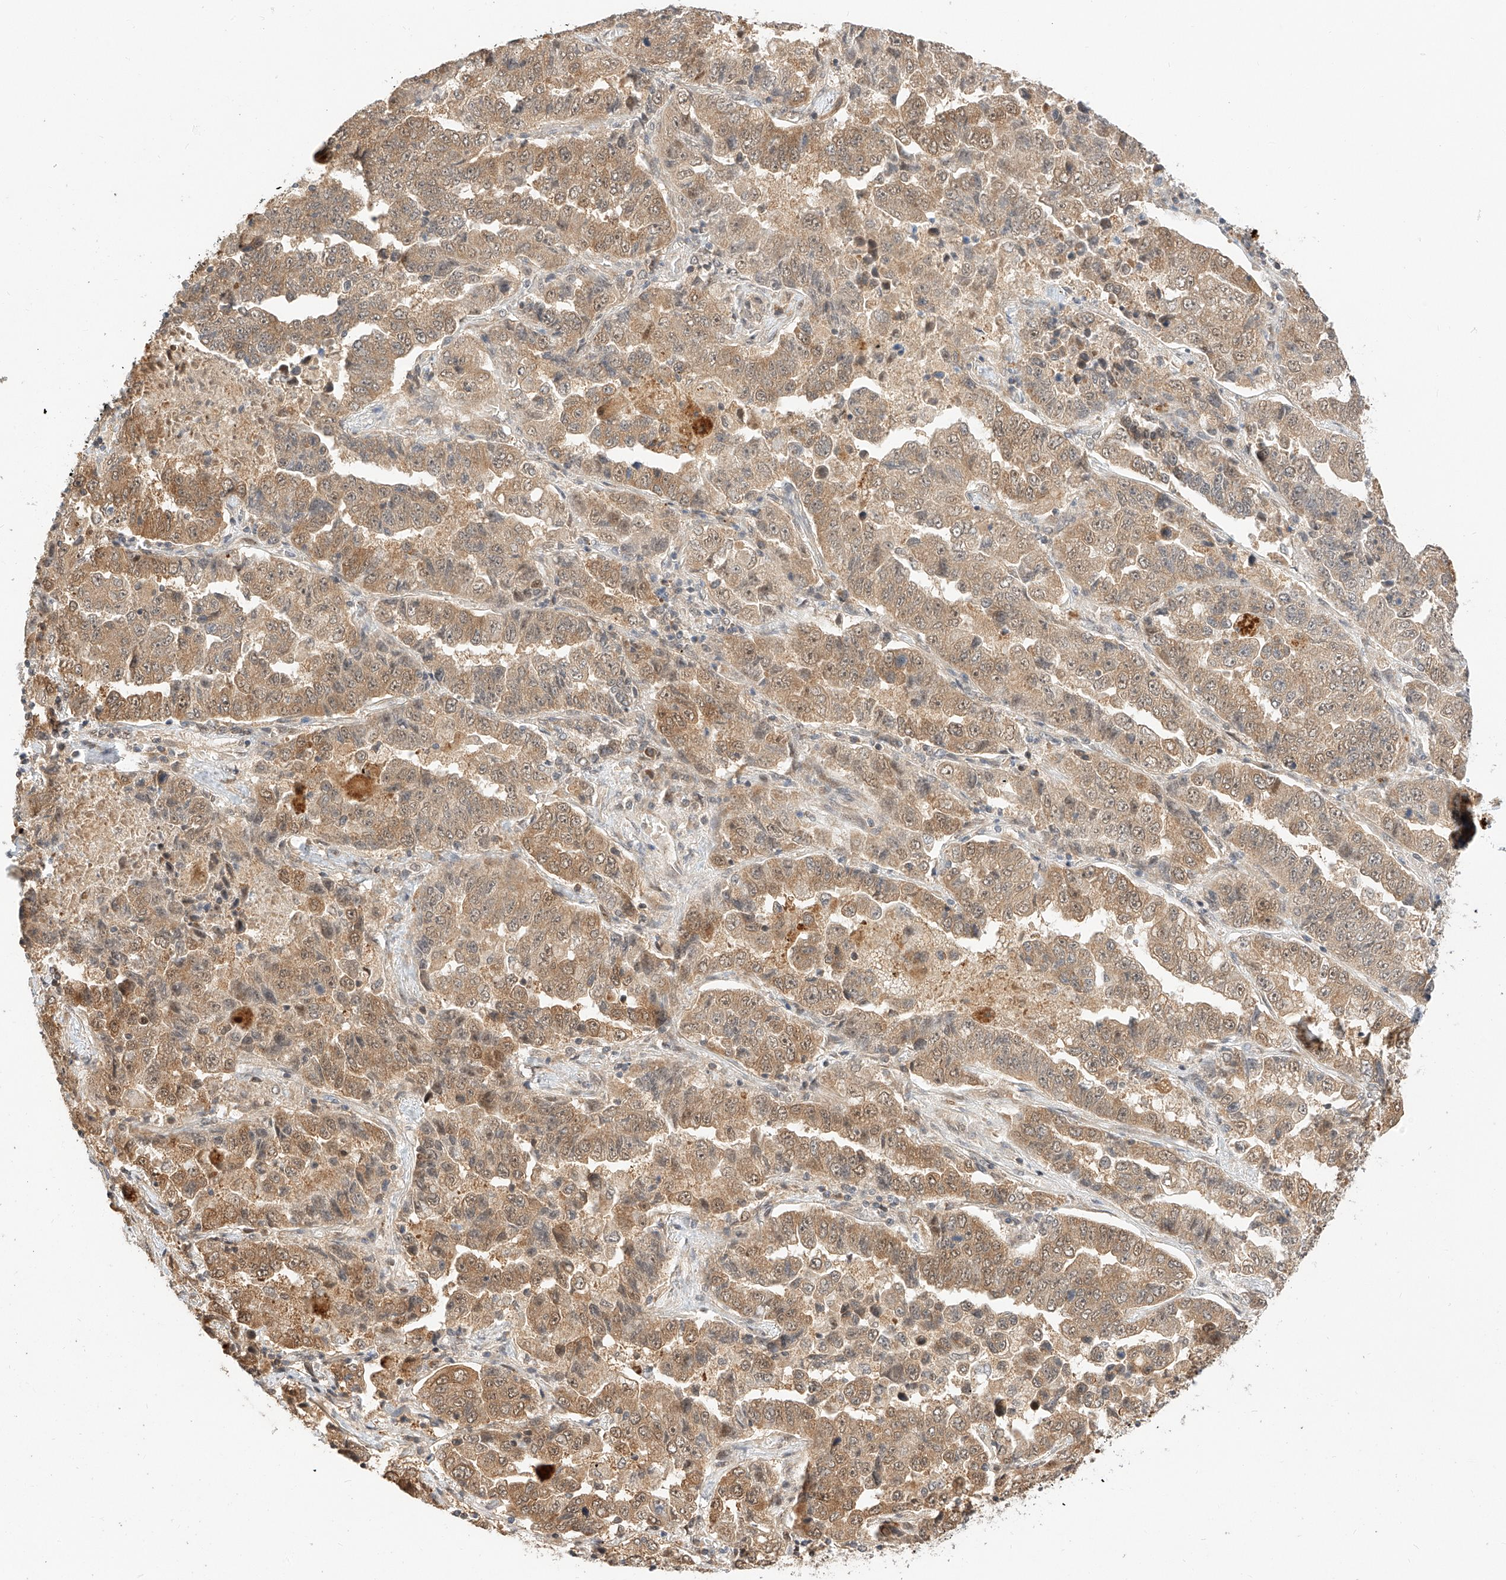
{"staining": {"intensity": "moderate", "quantity": ">75%", "location": "cytoplasmic/membranous,nuclear"}, "tissue": "lung cancer", "cell_type": "Tumor cells", "image_type": "cancer", "snomed": [{"axis": "morphology", "description": "Adenocarcinoma, NOS"}, {"axis": "topography", "description": "Lung"}], "caption": "Immunohistochemistry (IHC) photomicrograph of human adenocarcinoma (lung) stained for a protein (brown), which reveals medium levels of moderate cytoplasmic/membranous and nuclear staining in approximately >75% of tumor cells.", "gene": "EIF4H", "patient": {"sex": "female", "age": 51}}